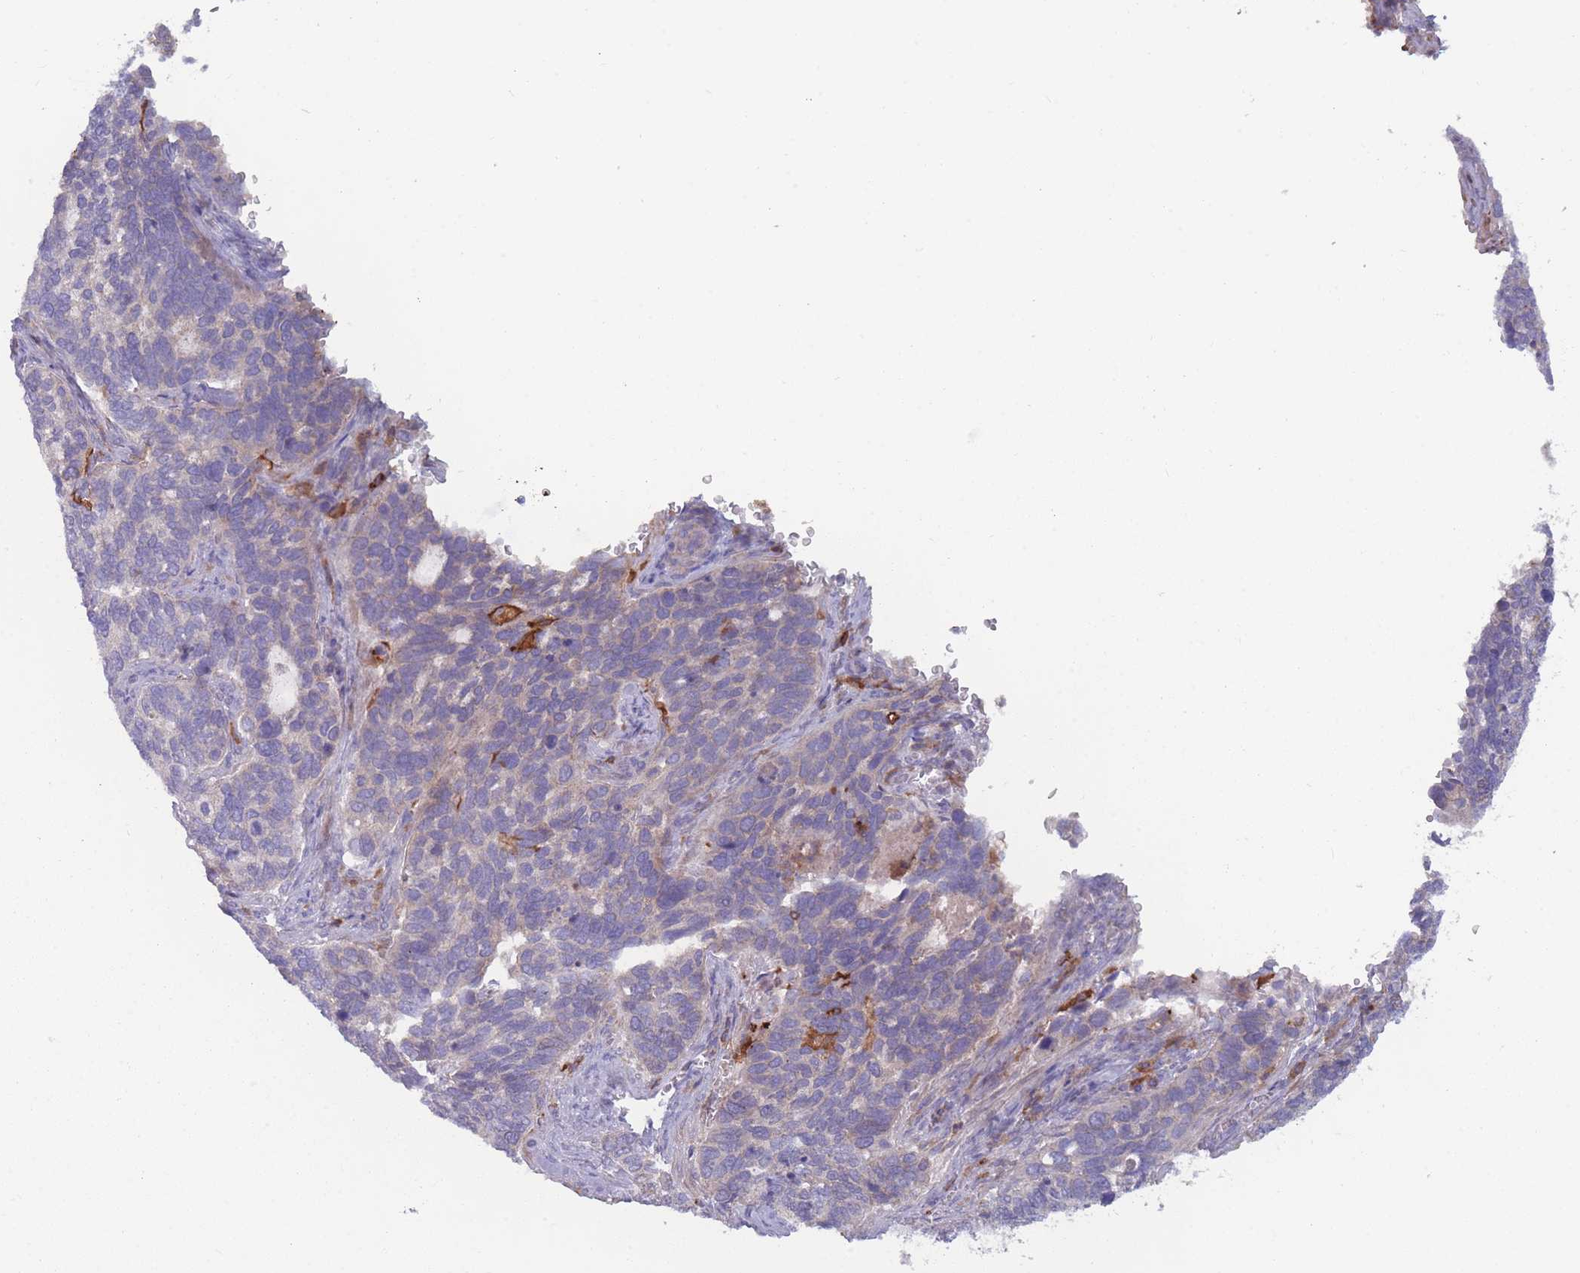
{"staining": {"intensity": "negative", "quantity": "none", "location": "none"}, "tissue": "cervical cancer", "cell_type": "Tumor cells", "image_type": "cancer", "snomed": [{"axis": "morphology", "description": "Squamous cell carcinoma, NOS"}, {"axis": "topography", "description": "Cervix"}], "caption": "Immunohistochemical staining of human squamous cell carcinoma (cervical) reveals no significant expression in tumor cells. (IHC, brightfield microscopy, high magnification).", "gene": "CD33", "patient": {"sex": "female", "age": 38}}